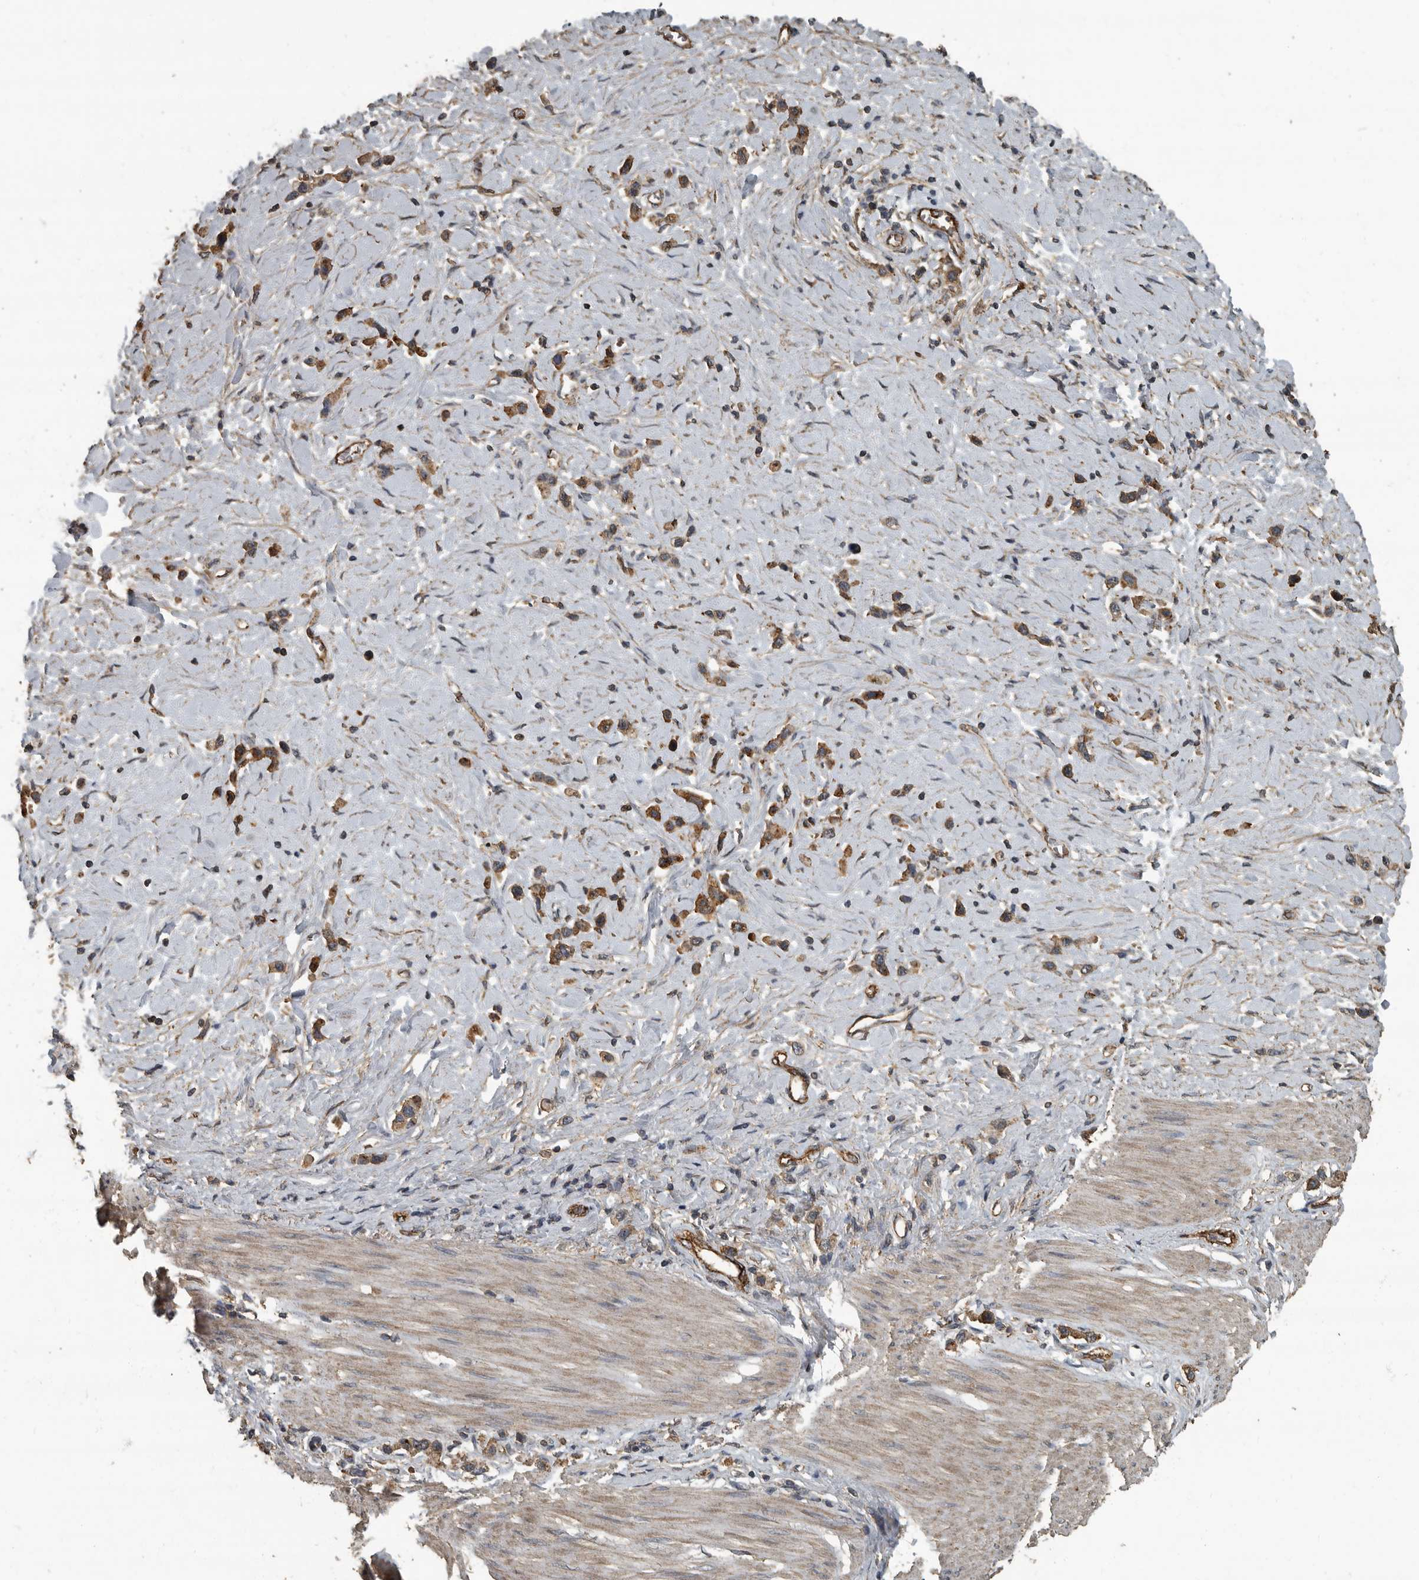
{"staining": {"intensity": "moderate", "quantity": ">75%", "location": "cytoplasmic/membranous"}, "tissue": "stomach cancer", "cell_type": "Tumor cells", "image_type": "cancer", "snomed": [{"axis": "morphology", "description": "Adenocarcinoma, NOS"}, {"axis": "topography", "description": "Stomach"}], "caption": "A high-resolution histopathology image shows immunohistochemistry (IHC) staining of stomach adenocarcinoma, which reveals moderate cytoplasmic/membranous expression in approximately >75% of tumor cells.", "gene": "IL15RA", "patient": {"sex": "female", "age": 65}}